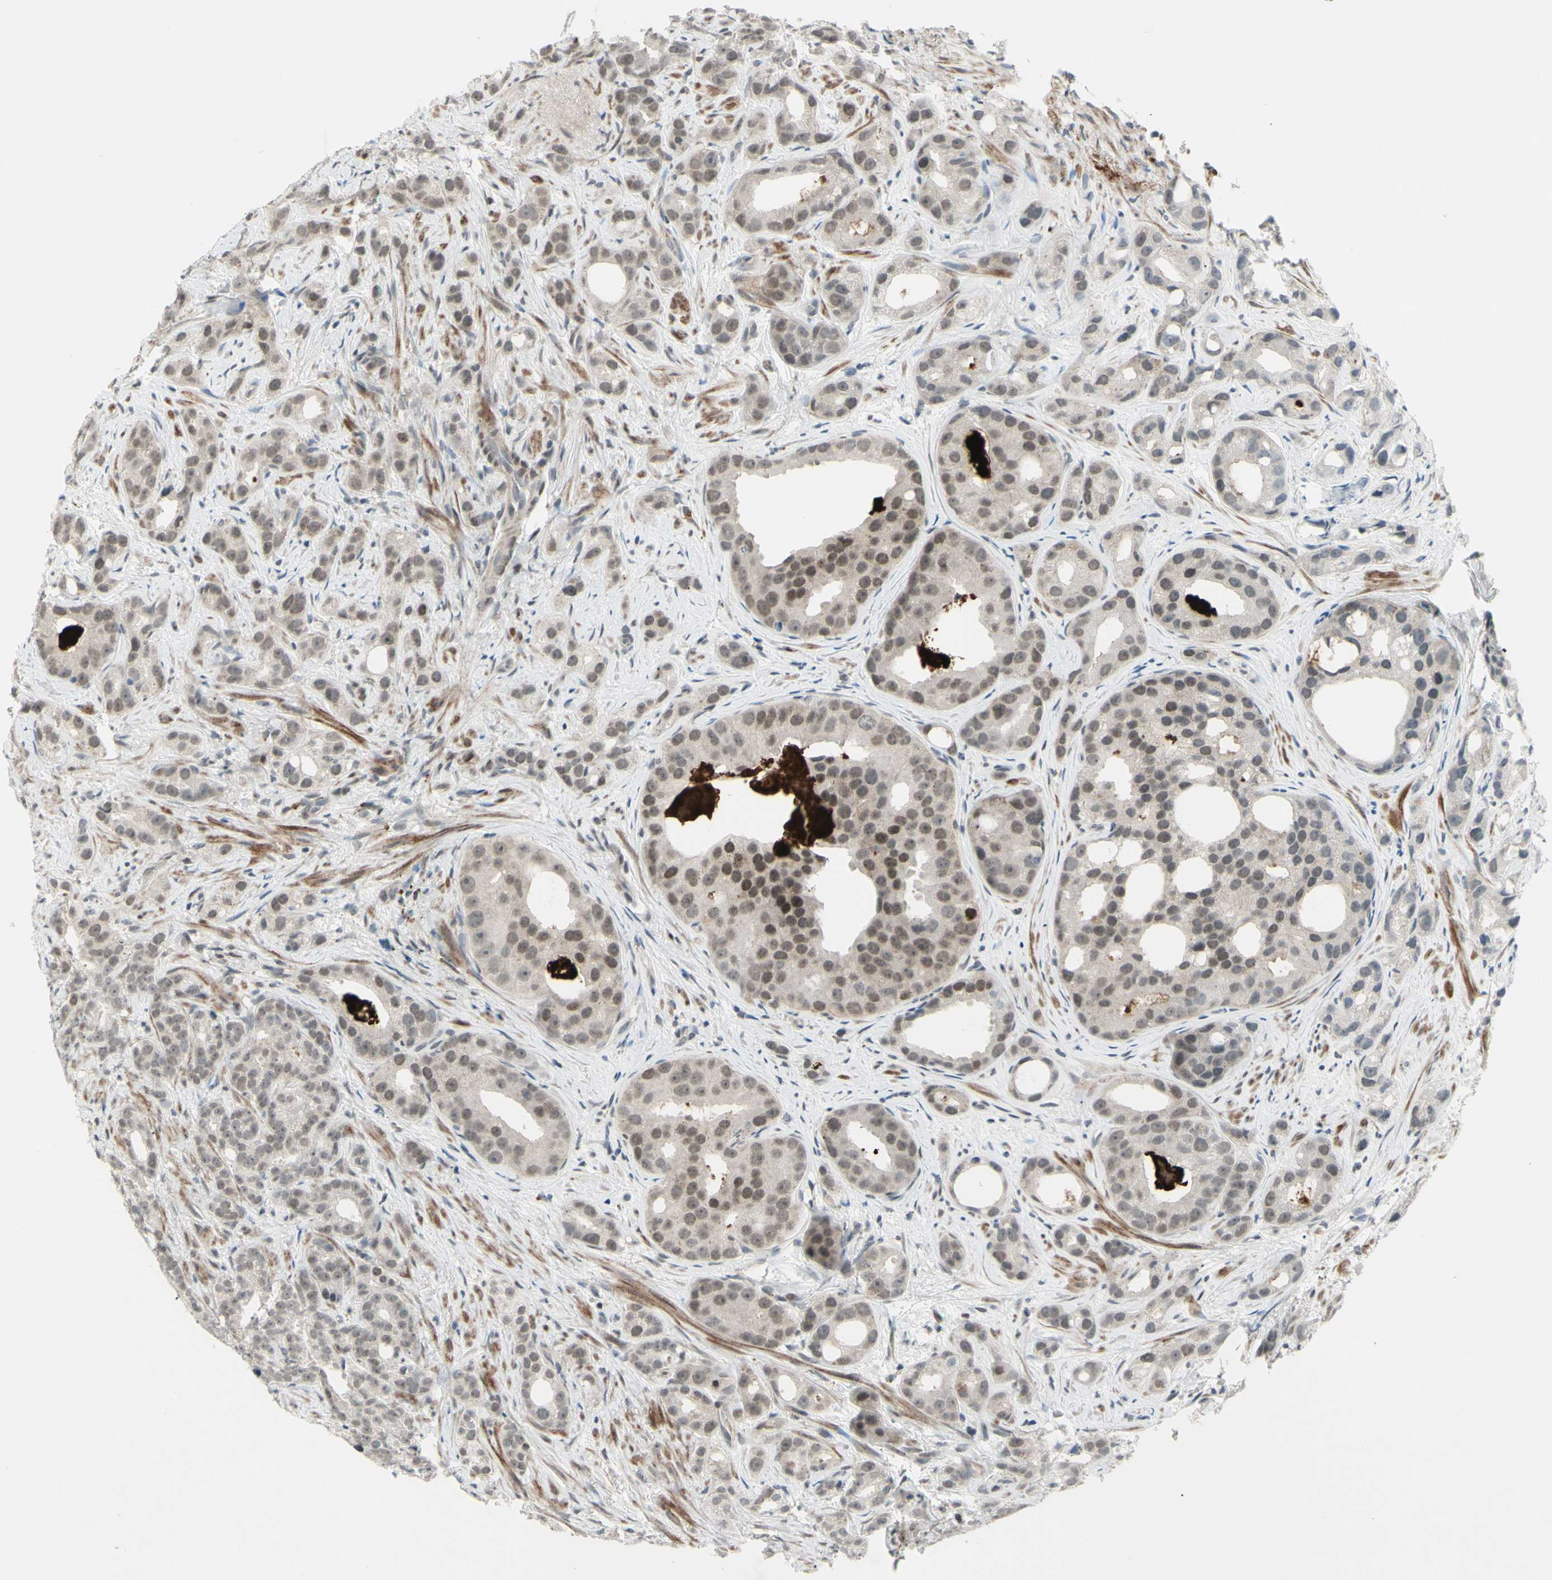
{"staining": {"intensity": "weak", "quantity": "<25%", "location": "cytoplasmic/membranous"}, "tissue": "prostate cancer", "cell_type": "Tumor cells", "image_type": "cancer", "snomed": [{"axis": "morphology", "description": "Adenocarcinoma, Low grade"}, {"axis": "topography", "description": "Prostate"}], "caption": "IHC image of human prostate low-grade adenocarcinoma stained for a protein (brown), which displays no expression in tumor cells. (DAB IHC with hematoxylin counter stain).", "gene": "FGFR2", "patient": {"sex": "male", "age": 89}}